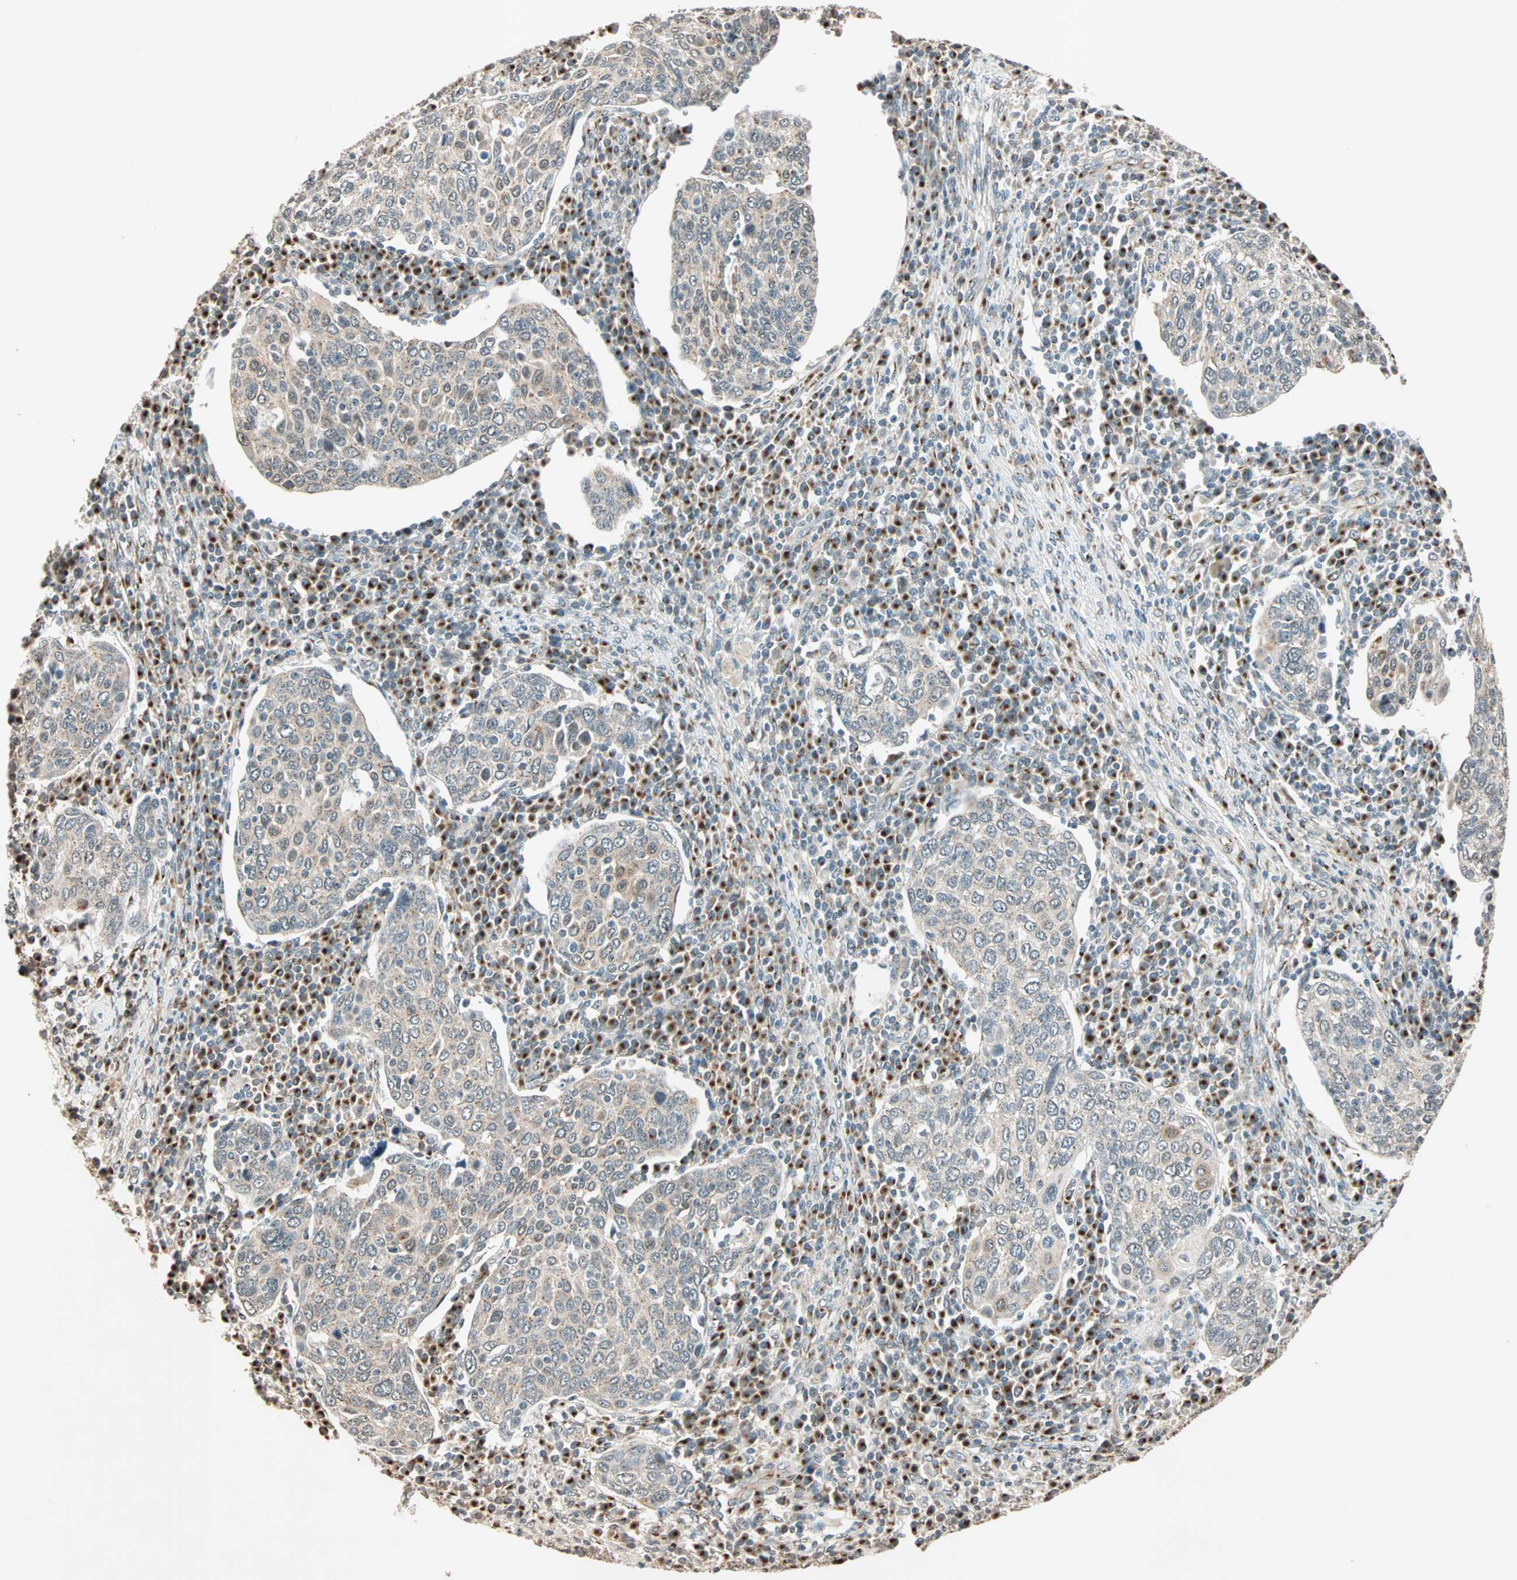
{"staining": {"intensity": "weak", "quantity": "25%-75%", "location": "nuclear"}, "tissue": "cervical cancer", "cell_type": "Tumor cells", "image_type": "cancer", "snomed": [{"axis": "morphology", "description": "Squamous cell carcinoma, NOS"}, {"axis": "topography", "description": "Cervix"}], "caption": "Protein staining of cervical cancer tissue demonstrates weak nuclear staining in about 25%-75% of tumor cells.", "gene": "PRDM2", "patient": {"sex": "female", "age": 40}}